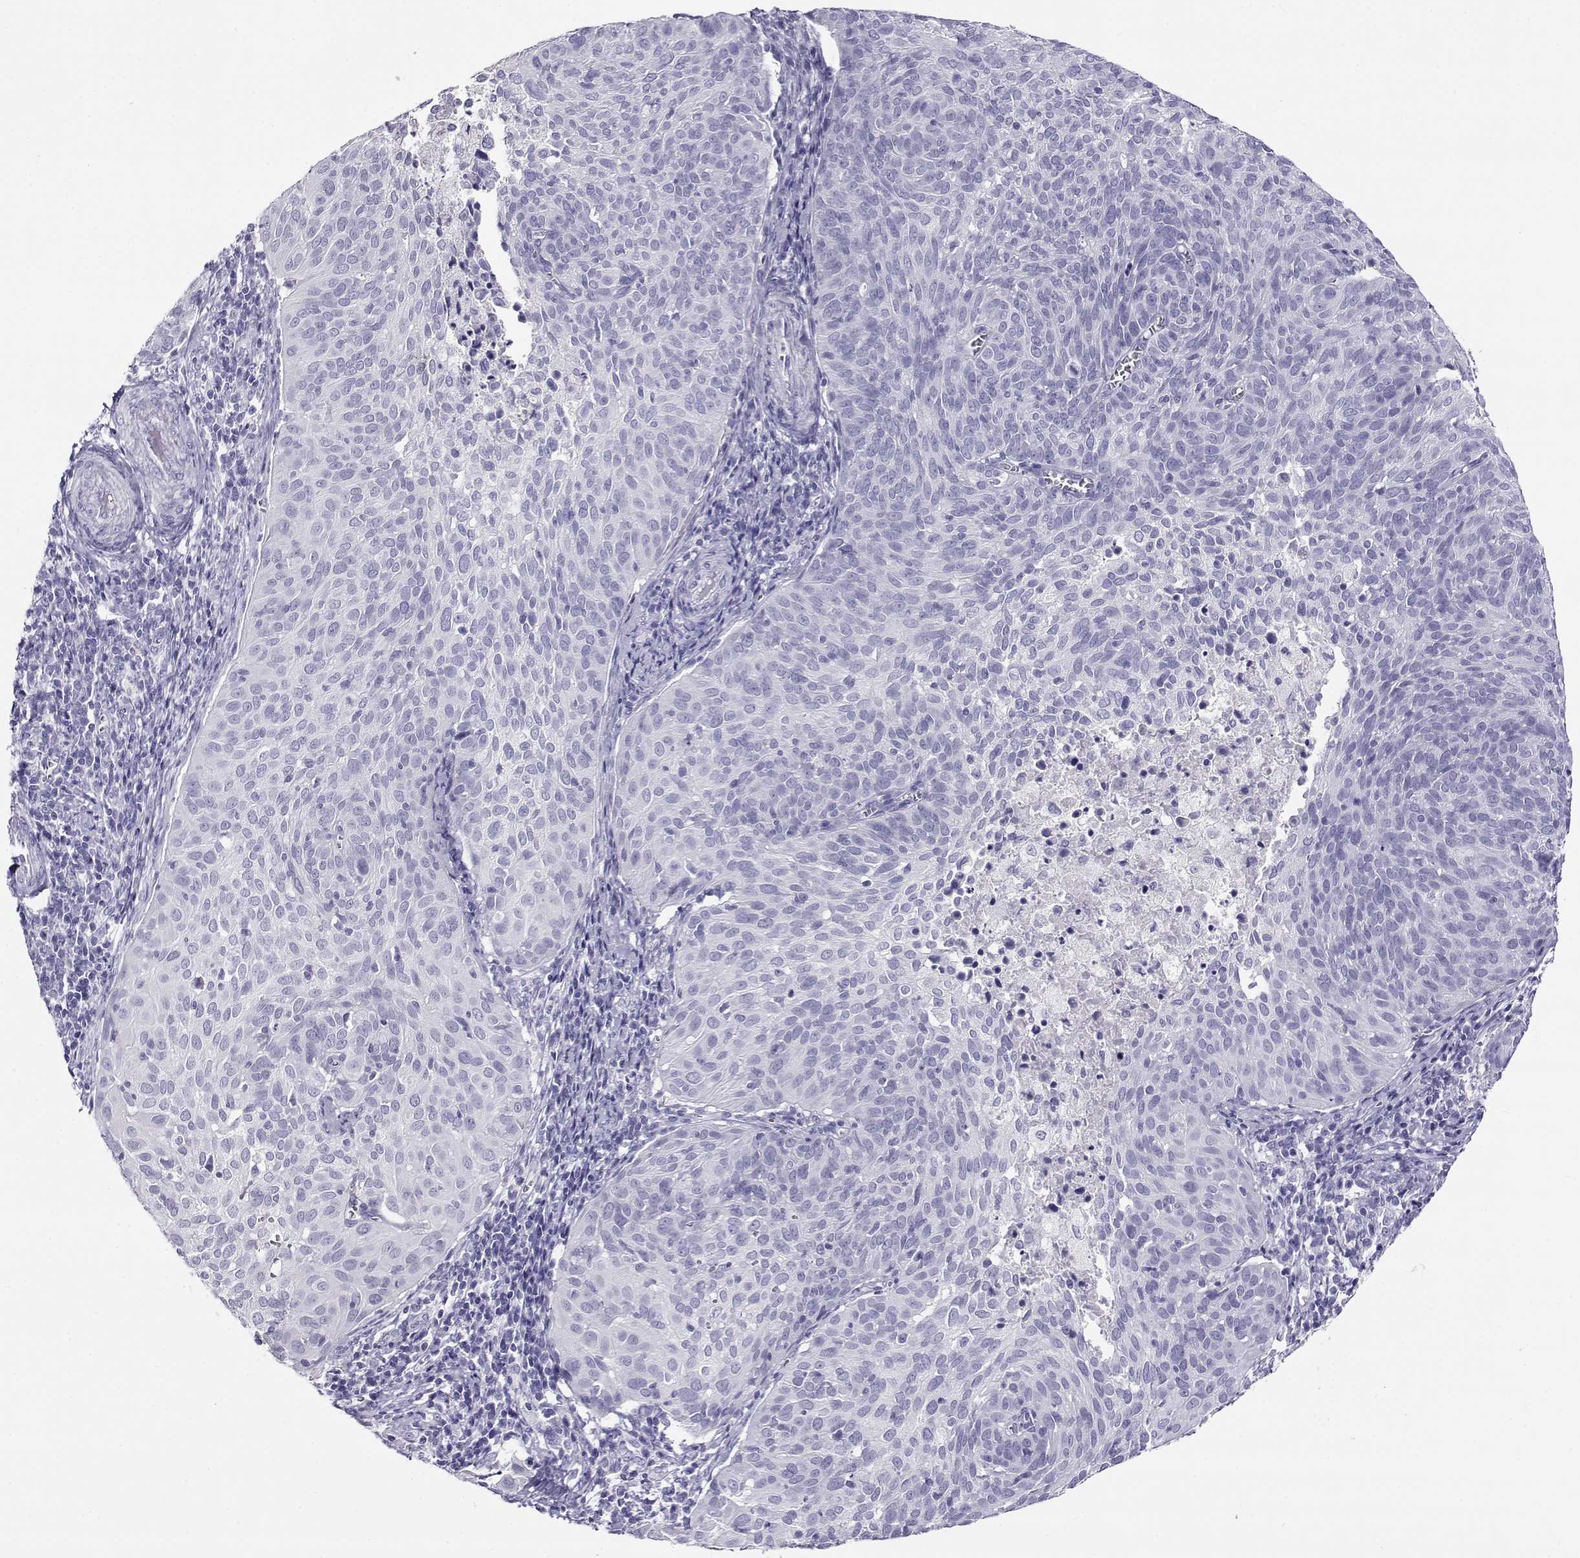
{"staining": {"intensity": "negative", "quantity": "none", "location": "none"}, "tissue": "cervical cancer", "cell_type": "Tumor cells", "image_type": "cancer", "snomed": [{"axis": "morphology", "description": "Squamous cell carcinoma, NOS"}, {"axis": "topography", "description": "Cervix"}], "caption": "DAB immunohistochemical staining of cervical squamous cell carcinoma displays no significant positivity in tumor cells.", "gene": "RHOXF2", "patient": {"sex": "female", "age": 39}}